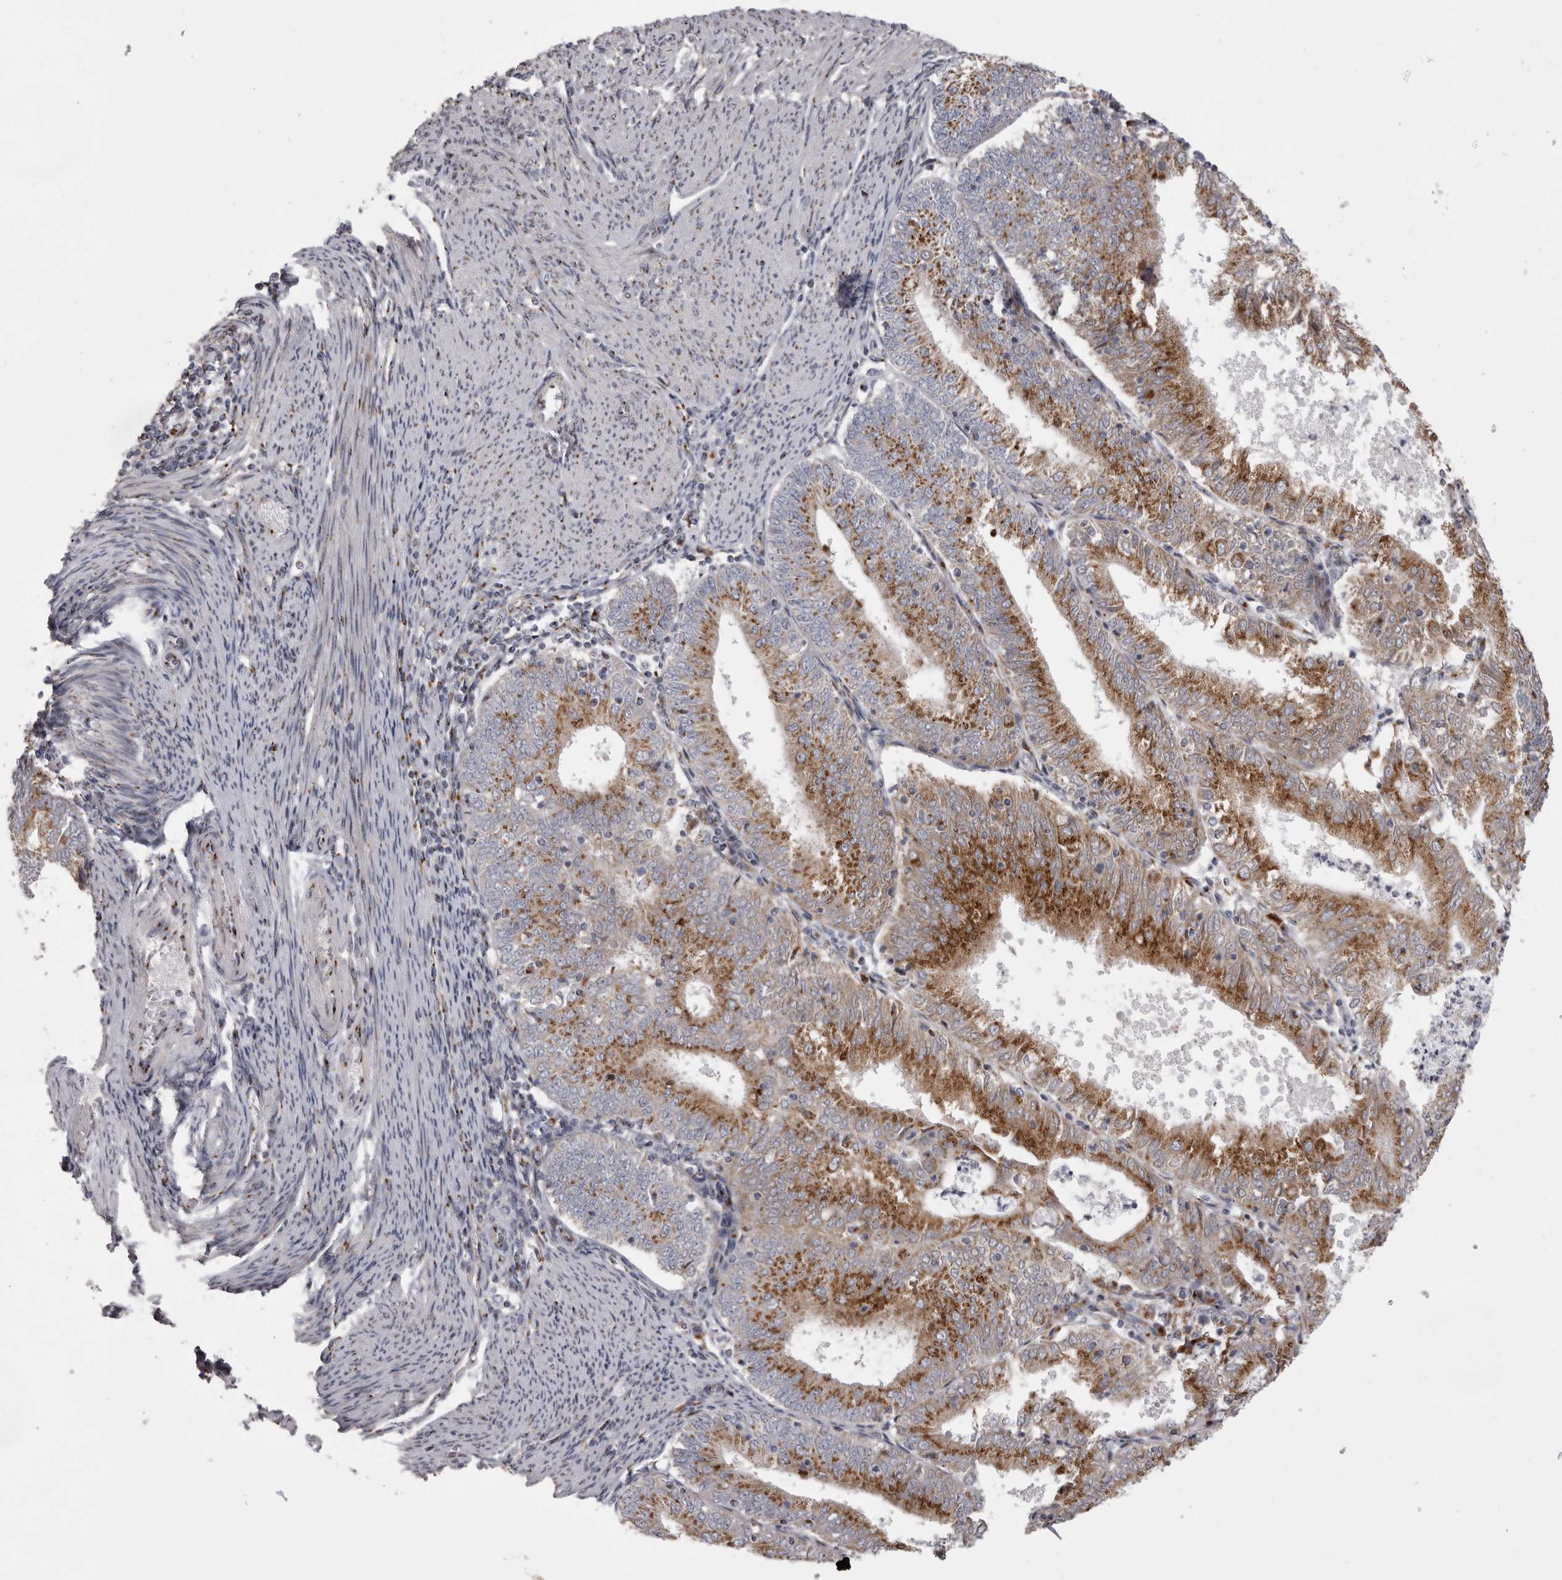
{"staining": {"intensity": "moderate", "quantity": ">75%", "location": "cytoplasmic/membranous"}, "tissue": "endometrial cancer", "cell_type": "Tumor cells", "image_type": "cancer", "snomed": [{"axis": "morphology", "description": "Adenocarcinoma, NOS"}, {"axis": "topography", "description": "Endometrium"}], "caption": "This micrograph shows IHC staining of human adenocarcinoma (endometrial), with medium moderate cytoplasmic/membranous positivity in about >75% of tumor cells.", "gene": "WDR47", "patient": {"sex": "female", "age": 57}}